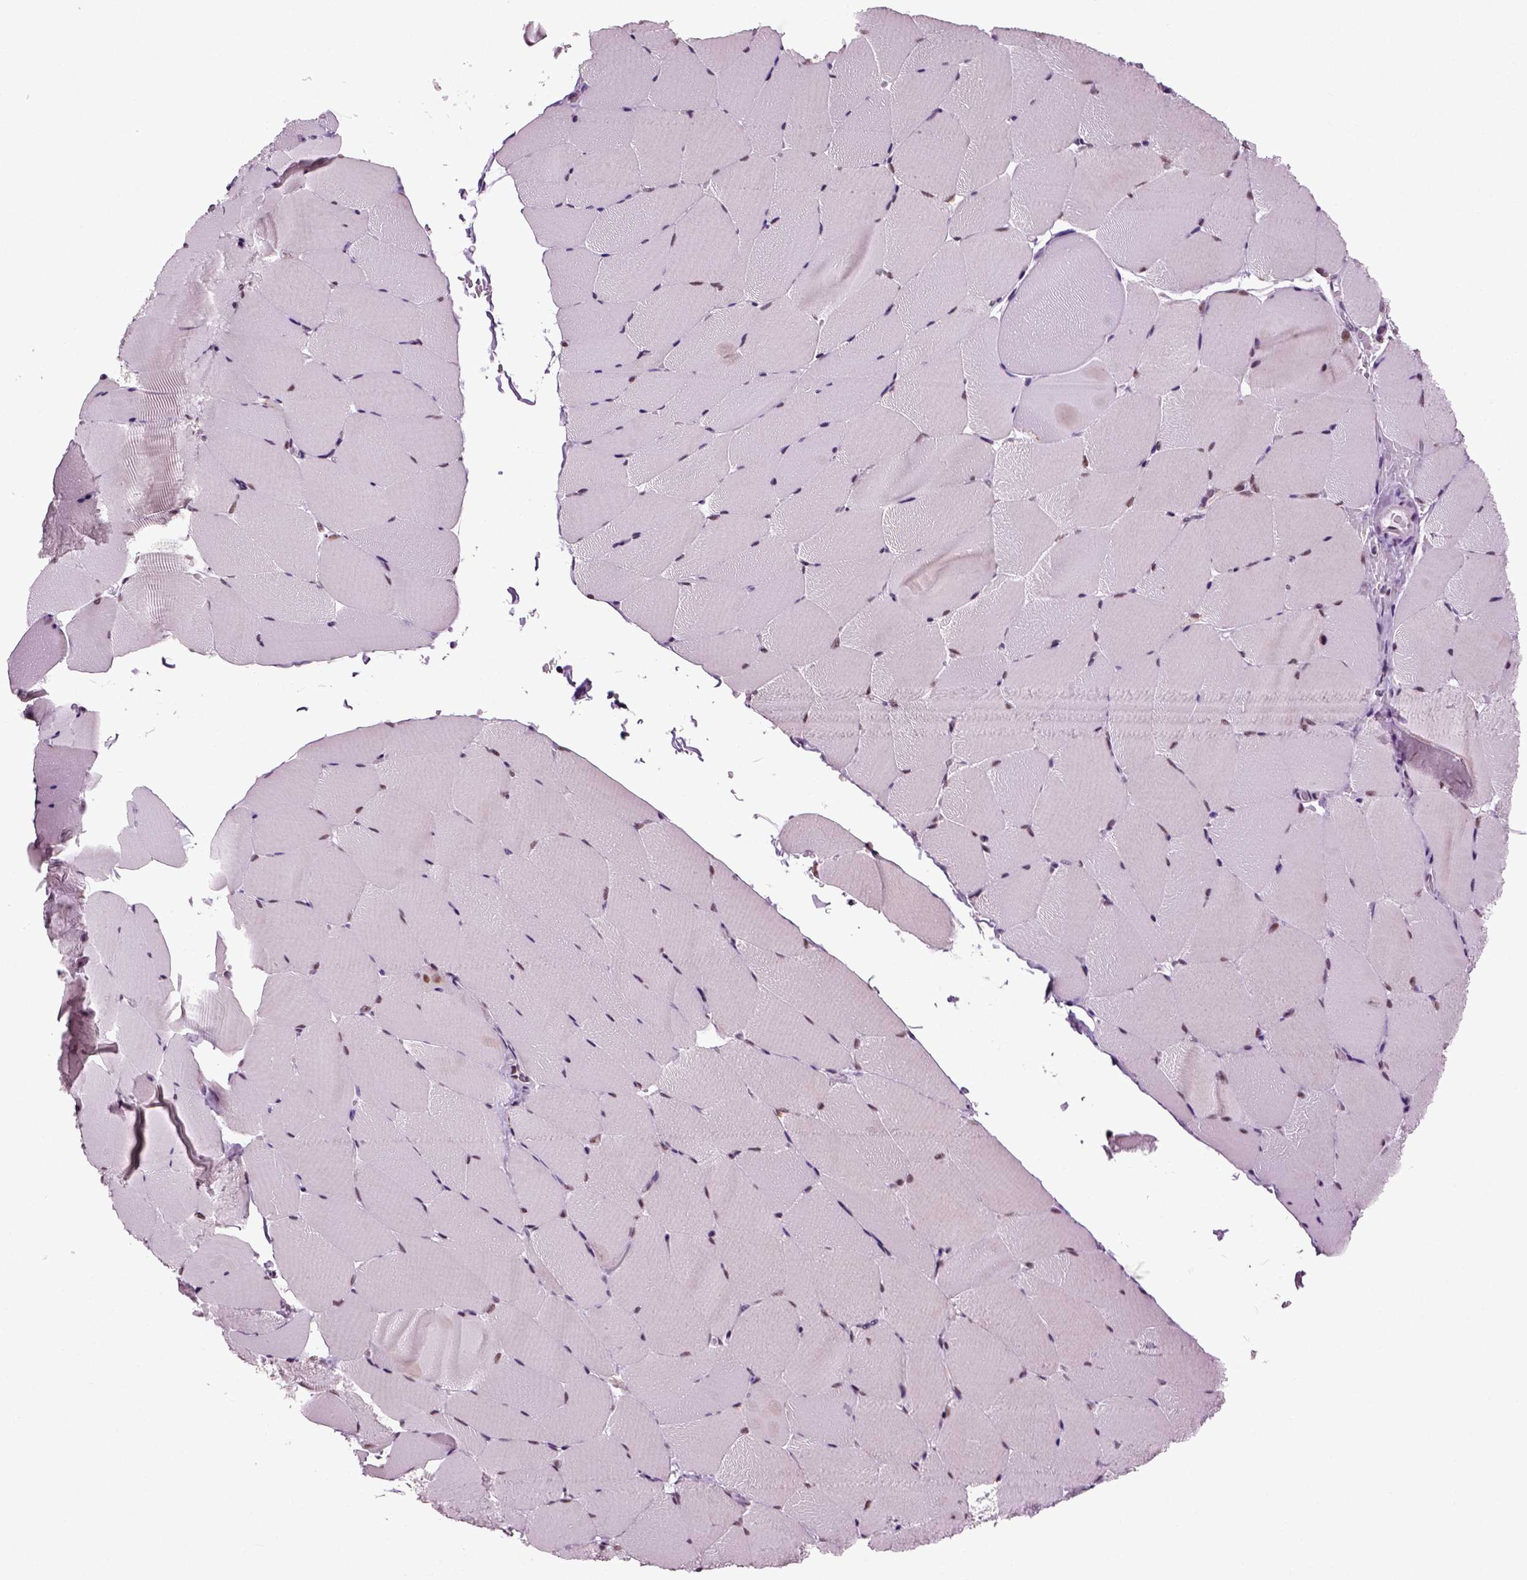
{"staining": {"intensity": "weak", "quantity": "<25%", "location": "nuclear"}, "tissue": "skeletal muscle", "cell_type": "Myocytes", "image_type": "normal", "snomed": [{"axis": "morphology", "description": "Normal tissue, NOS"}, {"axis": "topography", "description": "Skeletal muscle"}], "caption": "Immunohistochemistry (IHC) micrograph of benign skeletal muscle: skeletal muscle stained with DAB displays no significant protein positivity in myocytes.", "gene": "RCOR3", "patient": {"sex": "female", "age": 37}}